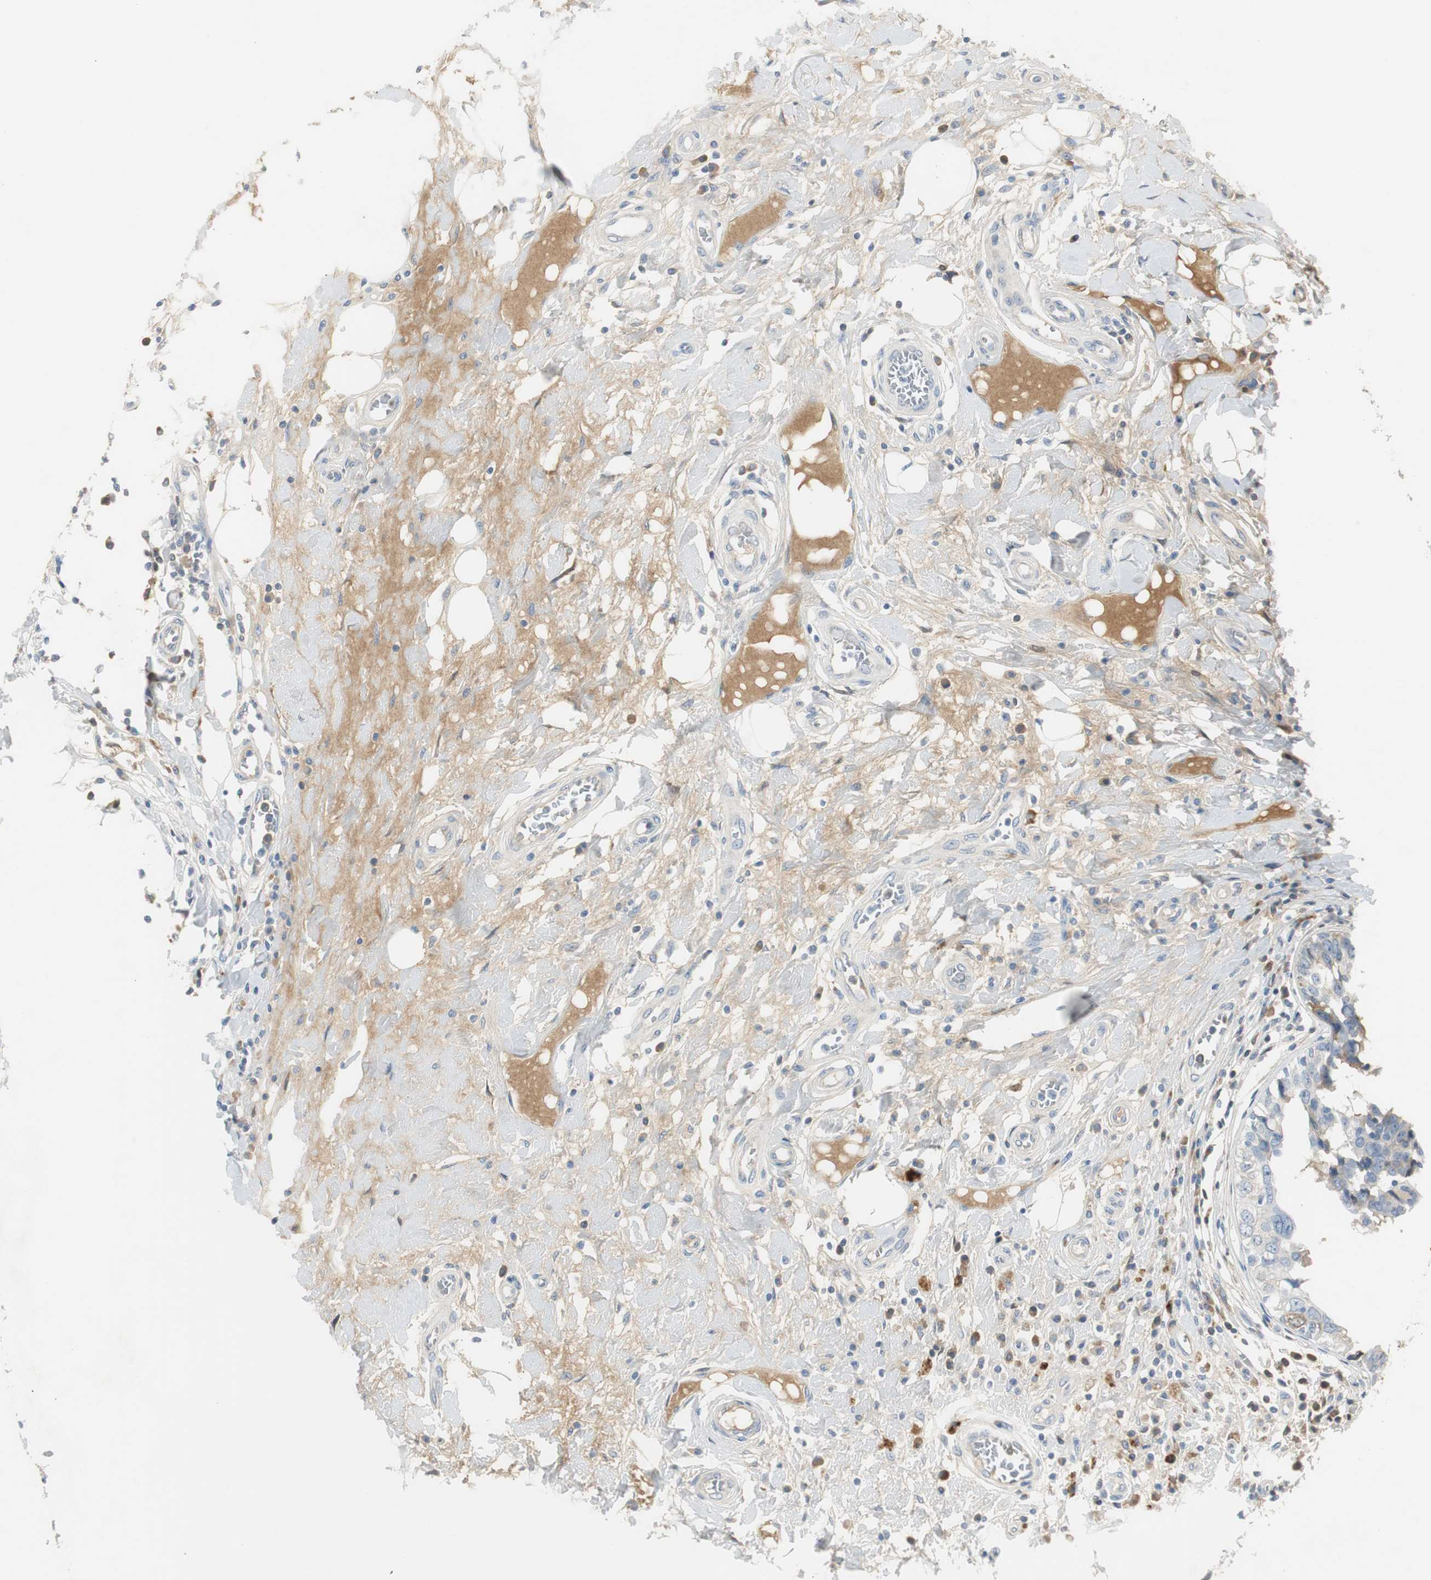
{"staining": {"intensity": "negative", "quantity": "none", "location": "none"}, "tissue": "breast cancer", "cell_type": "Tumor cells", "image_type": "cancer", "snomed": [{"axis": "morphology", "description": "Duct carcinoma"}, {"axis": "topography", "description": "Breast"}], "caption": "High power microscopy histopathology image of an immunohistochemistry (IHC) image of breast intraductal carcinoma, revealing no significant positivity in tumor cells. (DAB (3,3'-diaminobenzidine) immunohistochemistry visualized using brightfield microscopy, high magnification).", "gene": "SERPINF1", "patient": {"sex": "female", "age": 27}}